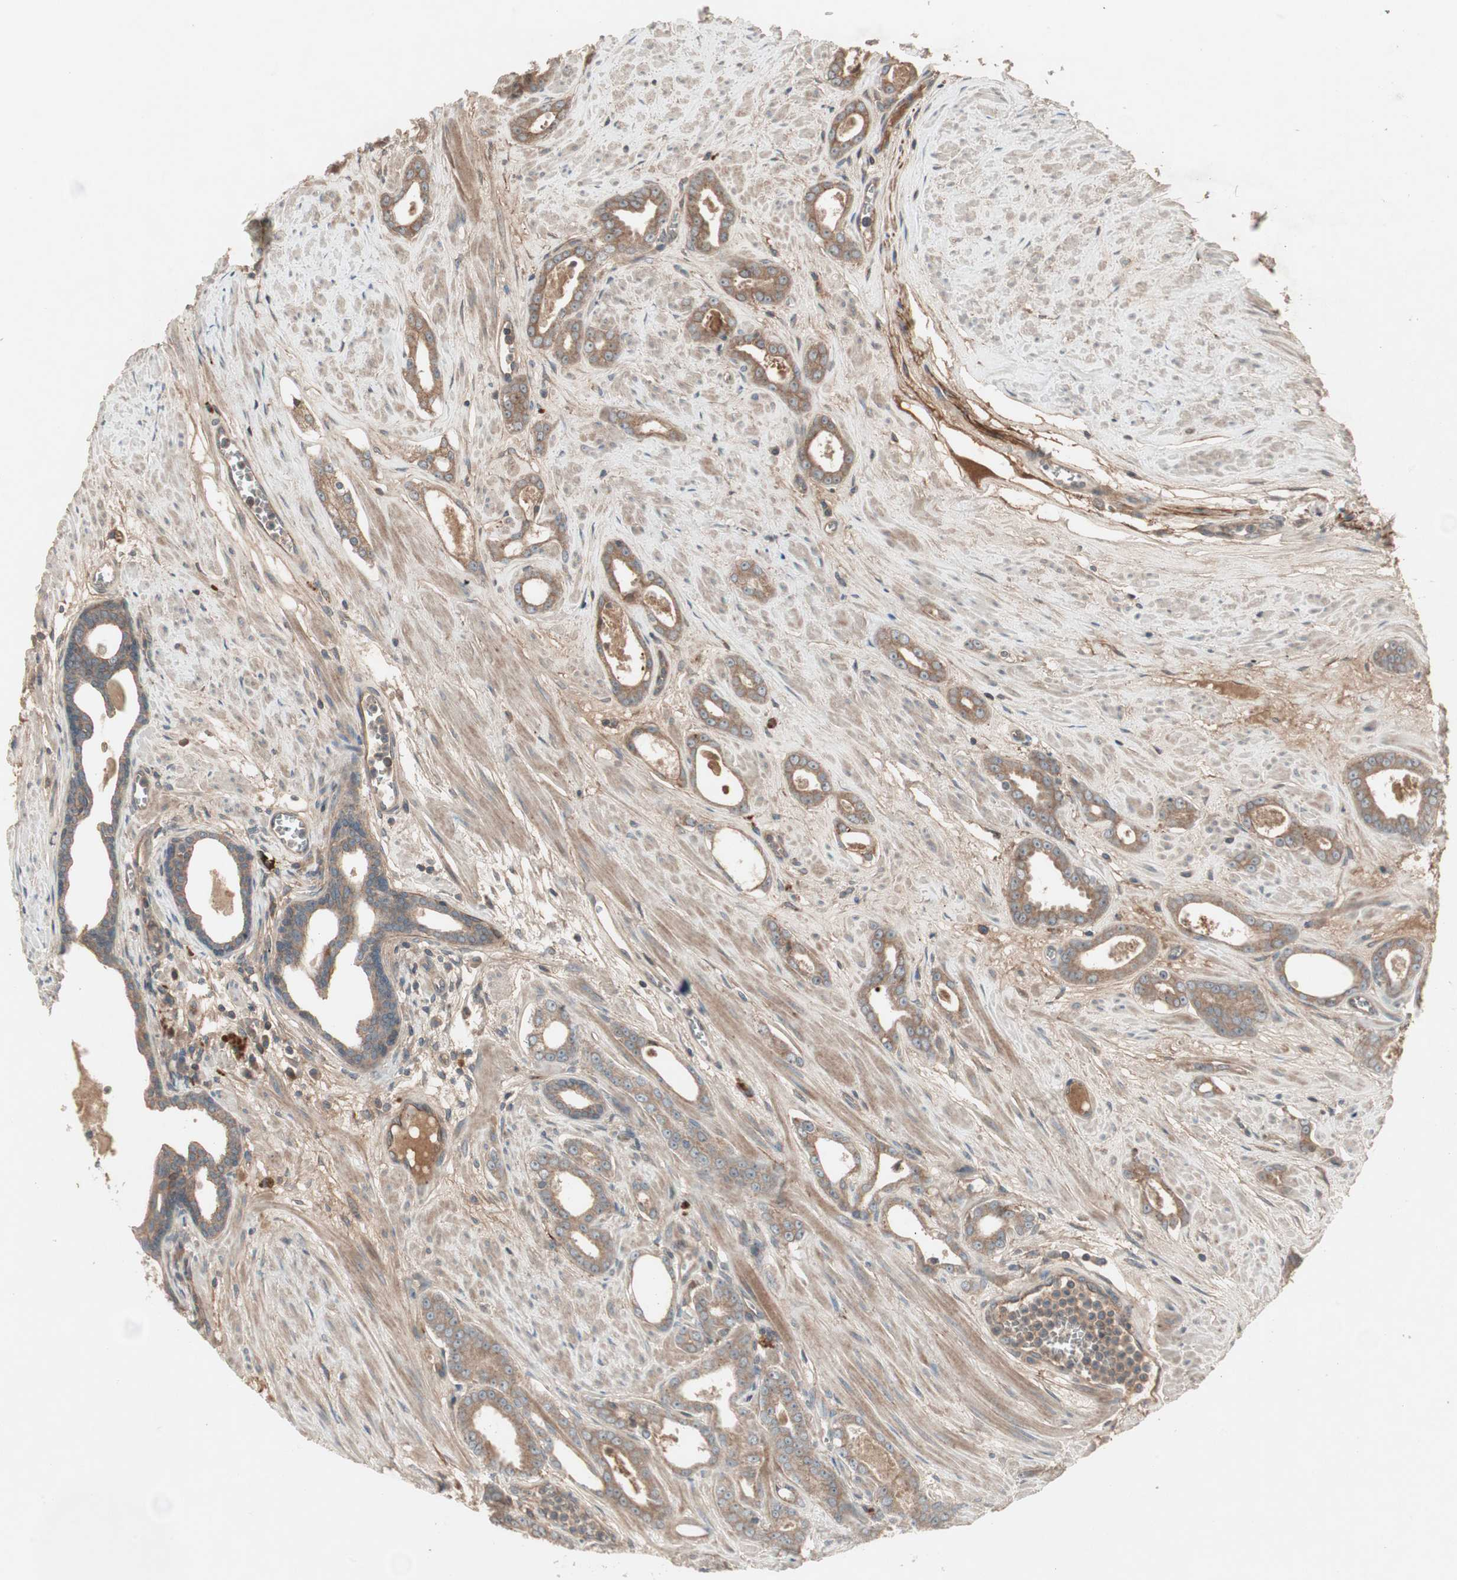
{"staining": {"intensity": "moderate", "quantity": ">75%", "location": "cytoplasmic/membranous"}, "tissue": "prostate cancer", "cell_type": "Tumor cells", "image_type": "cancer", "snomed": [{"axis": "morphology", "description": "Adenocarcinoma, Low grade"}, {"axis": "topography", "description": "Prostate"}], "caption": "IHC (DAB (3,3'-diaminobenzidine)) staining of prostate cancer (adenocarcinoma (low-grade)) shows moderate cytoplasmic/membranous protein positivity in approximately >75% of tumor cells.", "gene": "TFPI", "patient": {"sex": "male", "age": 57}}